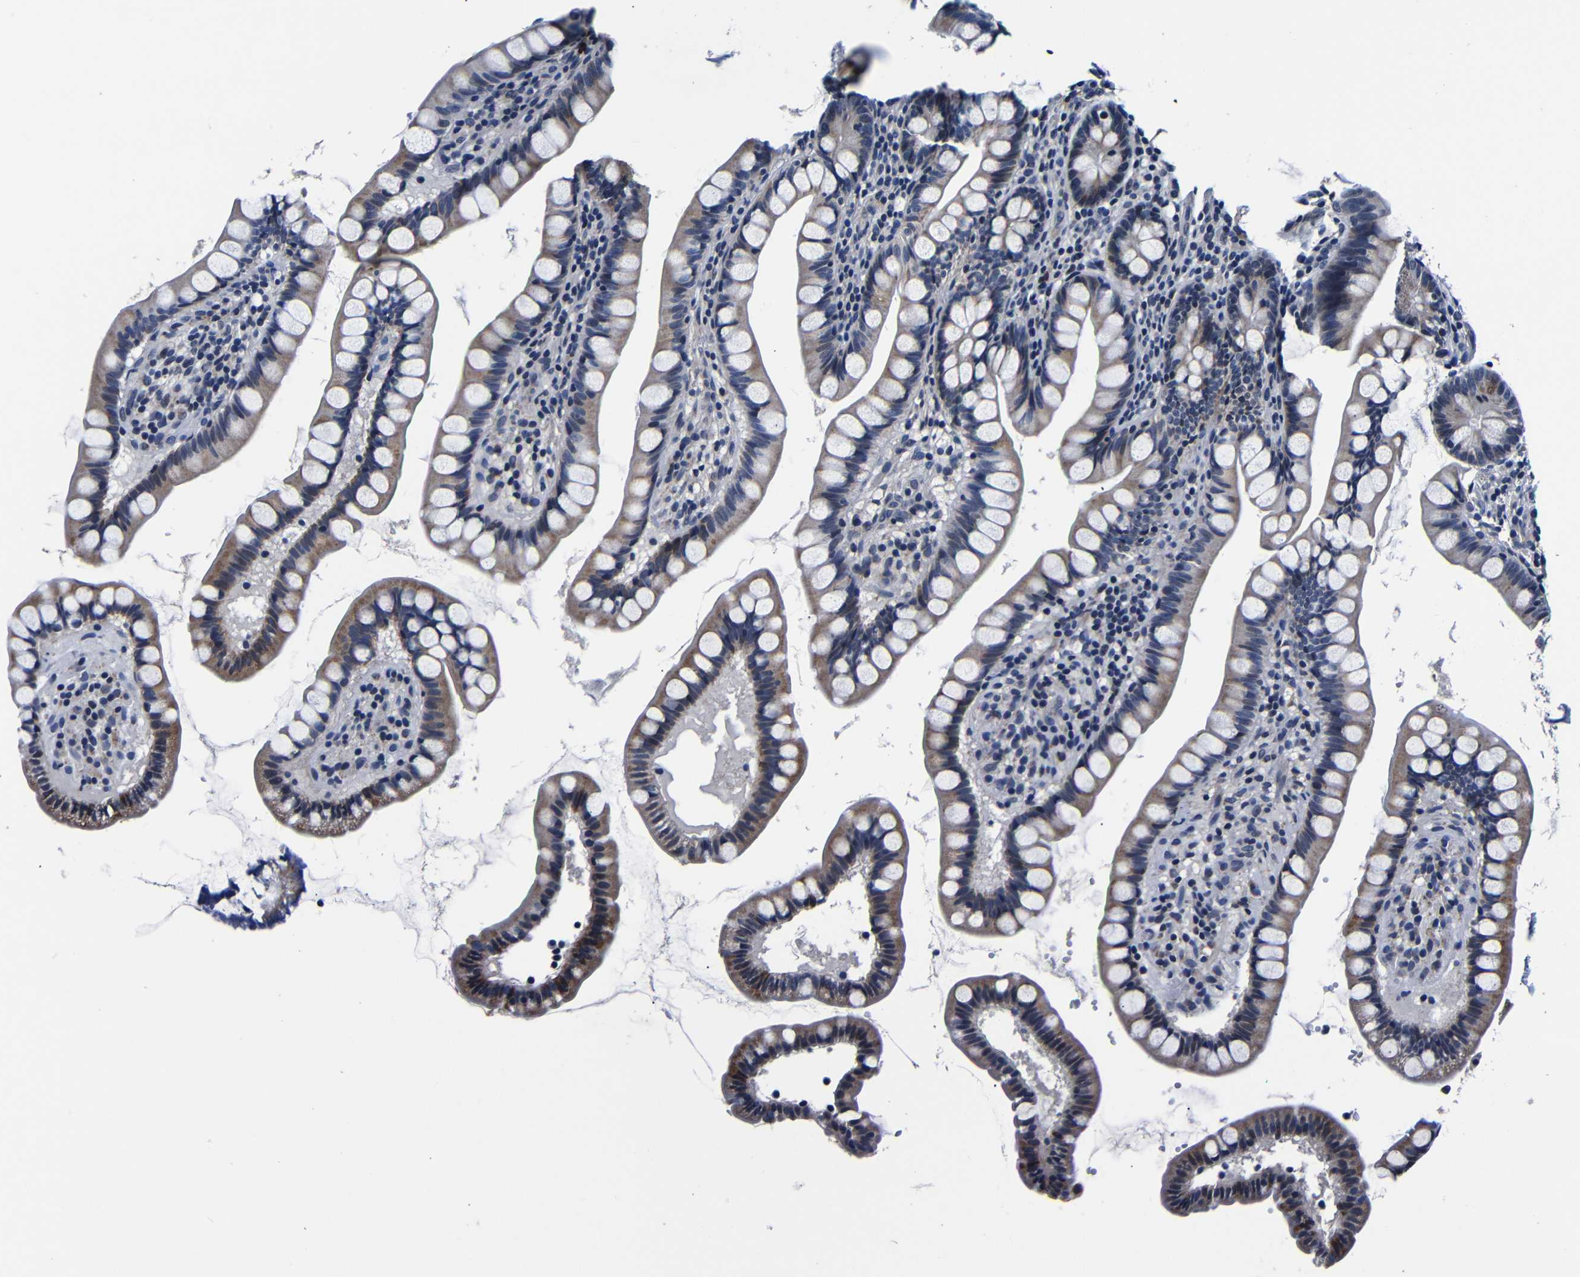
{"staining": {"intensity": "moderate", "quantity": "25%-75%", "location": "cytoplasmic/membranous"}, "tissue": "small intestine", "cell_type": "Glandular cells", "image_type": "normal", "snomed": [{"axis": "morphology", "description": "Normal tissue, NOS"}, {"axis": "topography", "description": "Small intestine"}], "caption": "A photomicrograph showing moderate cytoplasmic/membranous expression in about 25%-75% of glandular cells in benign small intestine, as visualized by brown immunohistochemical staining.", "gene": "DEPP1", "patient": {"sex": "female", "age": 84}}